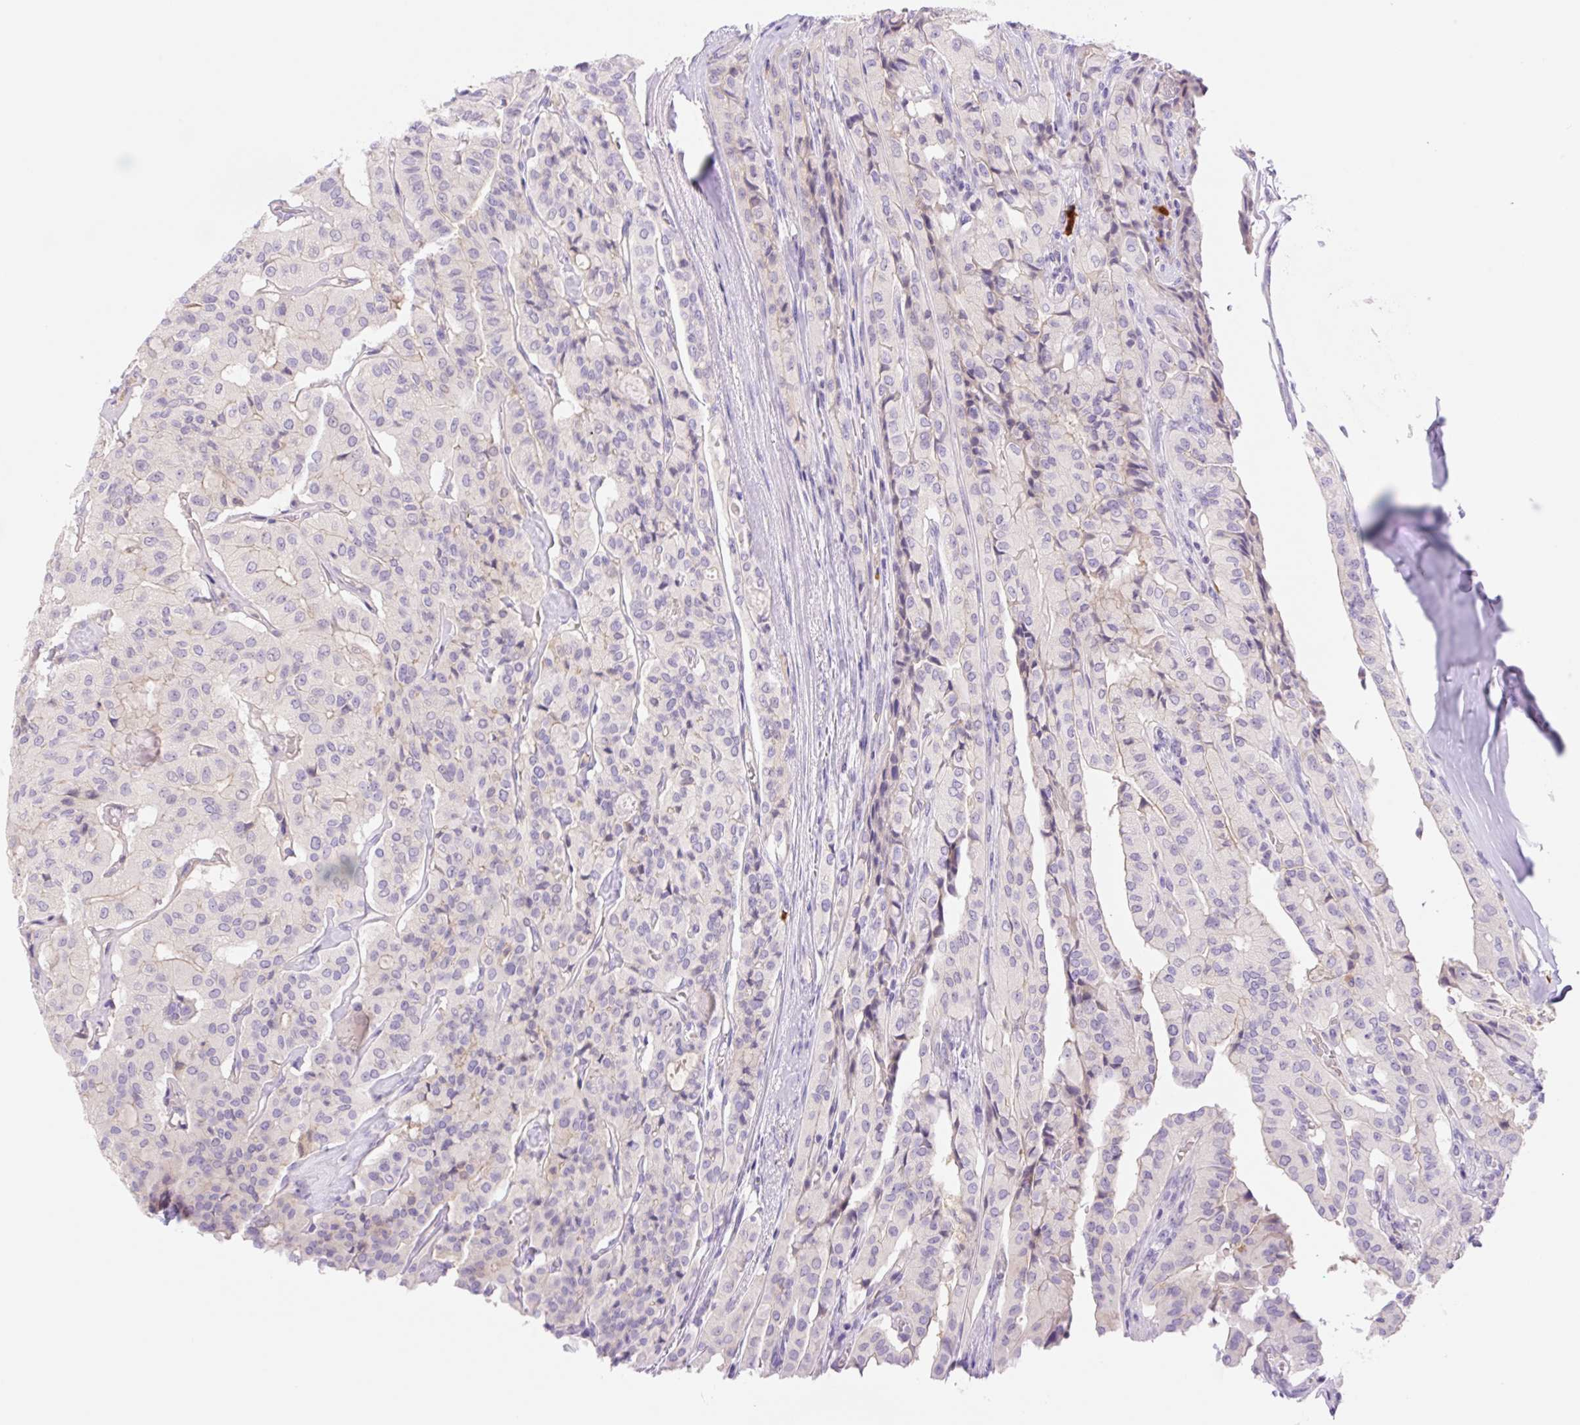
{"staining": {"intensity": "negative", "quantity": "none", "location": "none"}, "tissue": "thyroid cancer", "cell_type": "Tumor cells", "image_type": "cancer", "snomed": [{"axis": "morphology", "description": "Papillary adenocarcinoma, NOS"}, {"axis": "topography", "description": "Thyroid gland"}], "caption": "This is an IHC image of papillary adenocarcinoma (thyroid). There is no staining in tumor cells.", "gene": "DENND5A", "patient": {"sex": "female", "age": 59}}